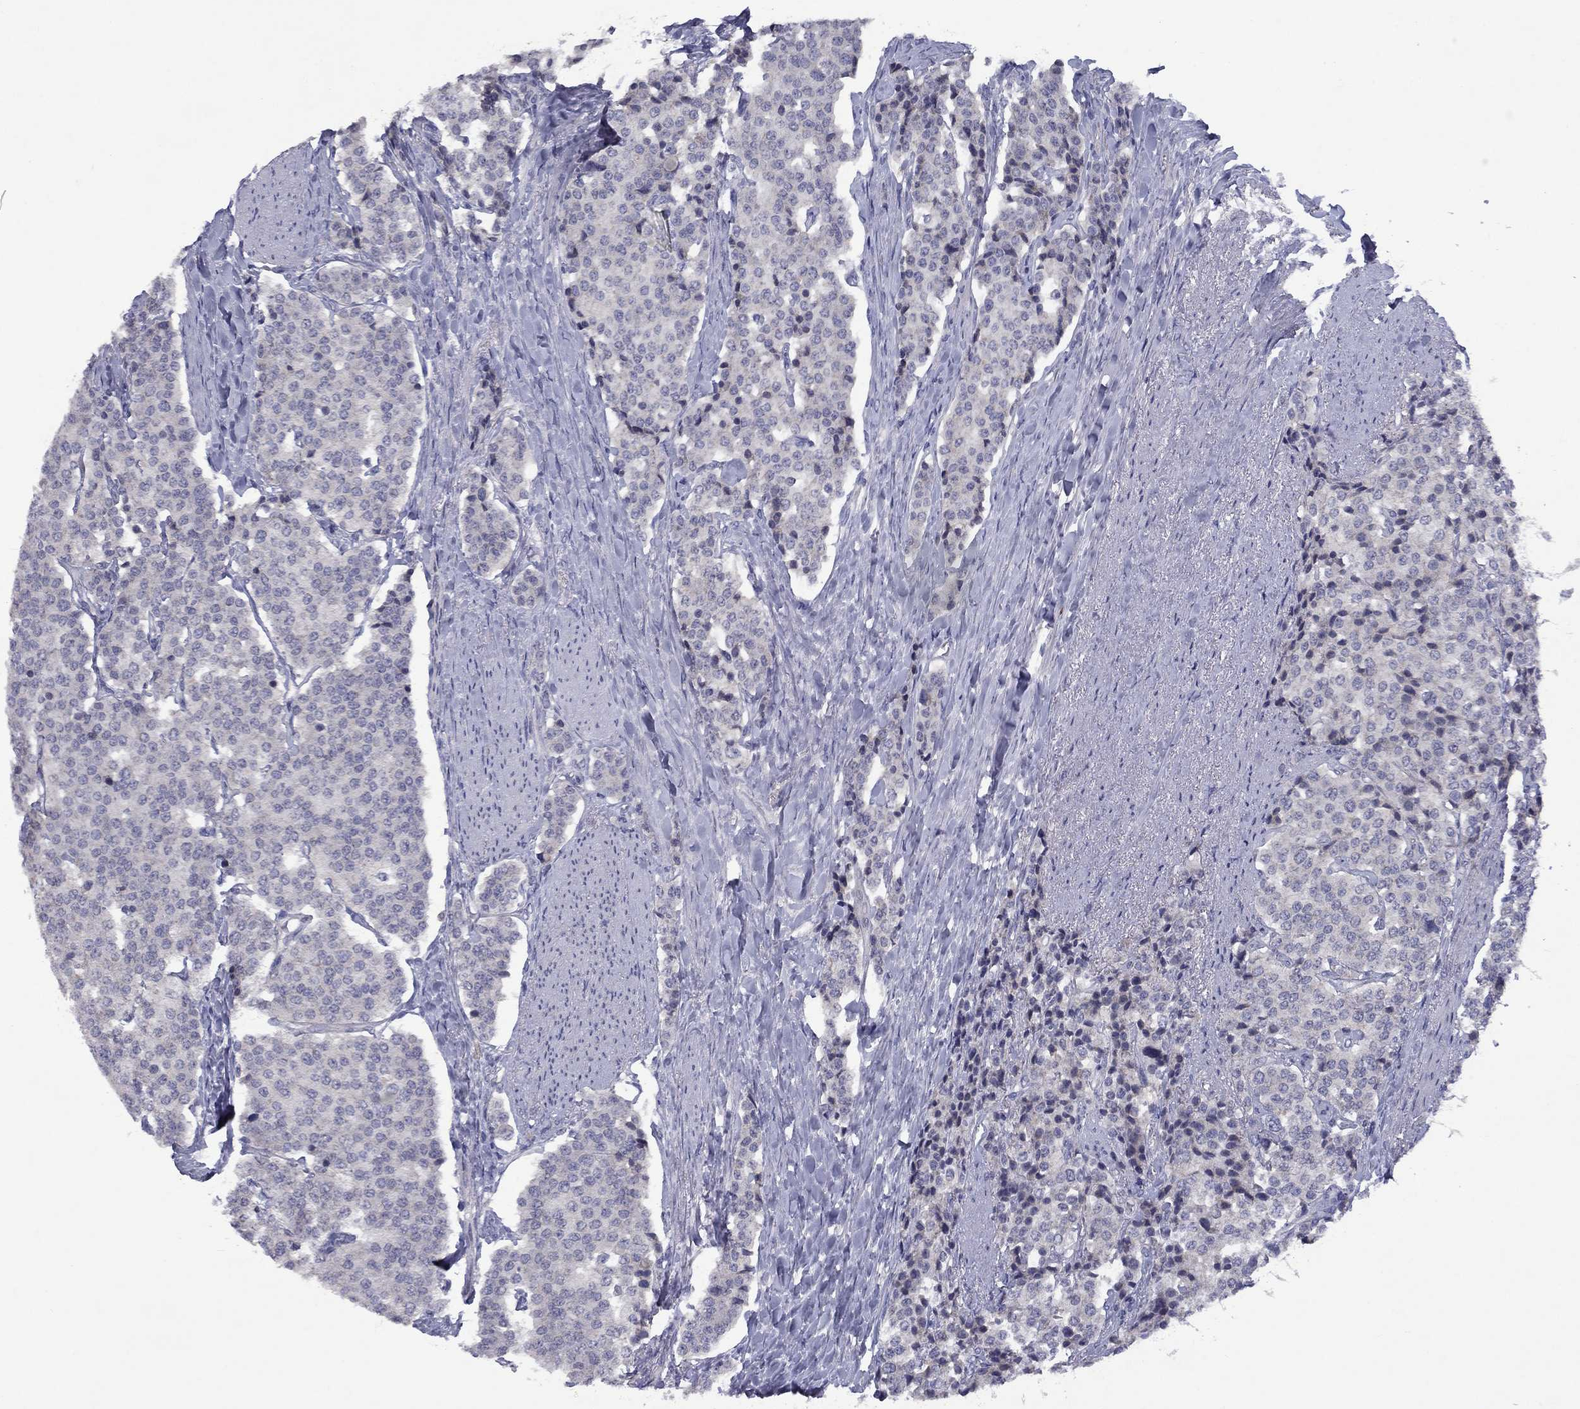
{"staining": {"intensity": "negative", "quantity": "none", "location": "none"}, "tissue": "carcinoid", "cell_type": "Tumor cells", "image_type": "cancer", "snomed": [{"axis": "morphology", "description": "Carcinoid, malignant, NOS"}, {"axis": "topography", "description": "Small intestine"}], "caption": "The image reveals no significant expression in tumor cells of malignant carcinoid.", "gene": "CACNA1A", "patient": {"sex": "female", "age": 58}}